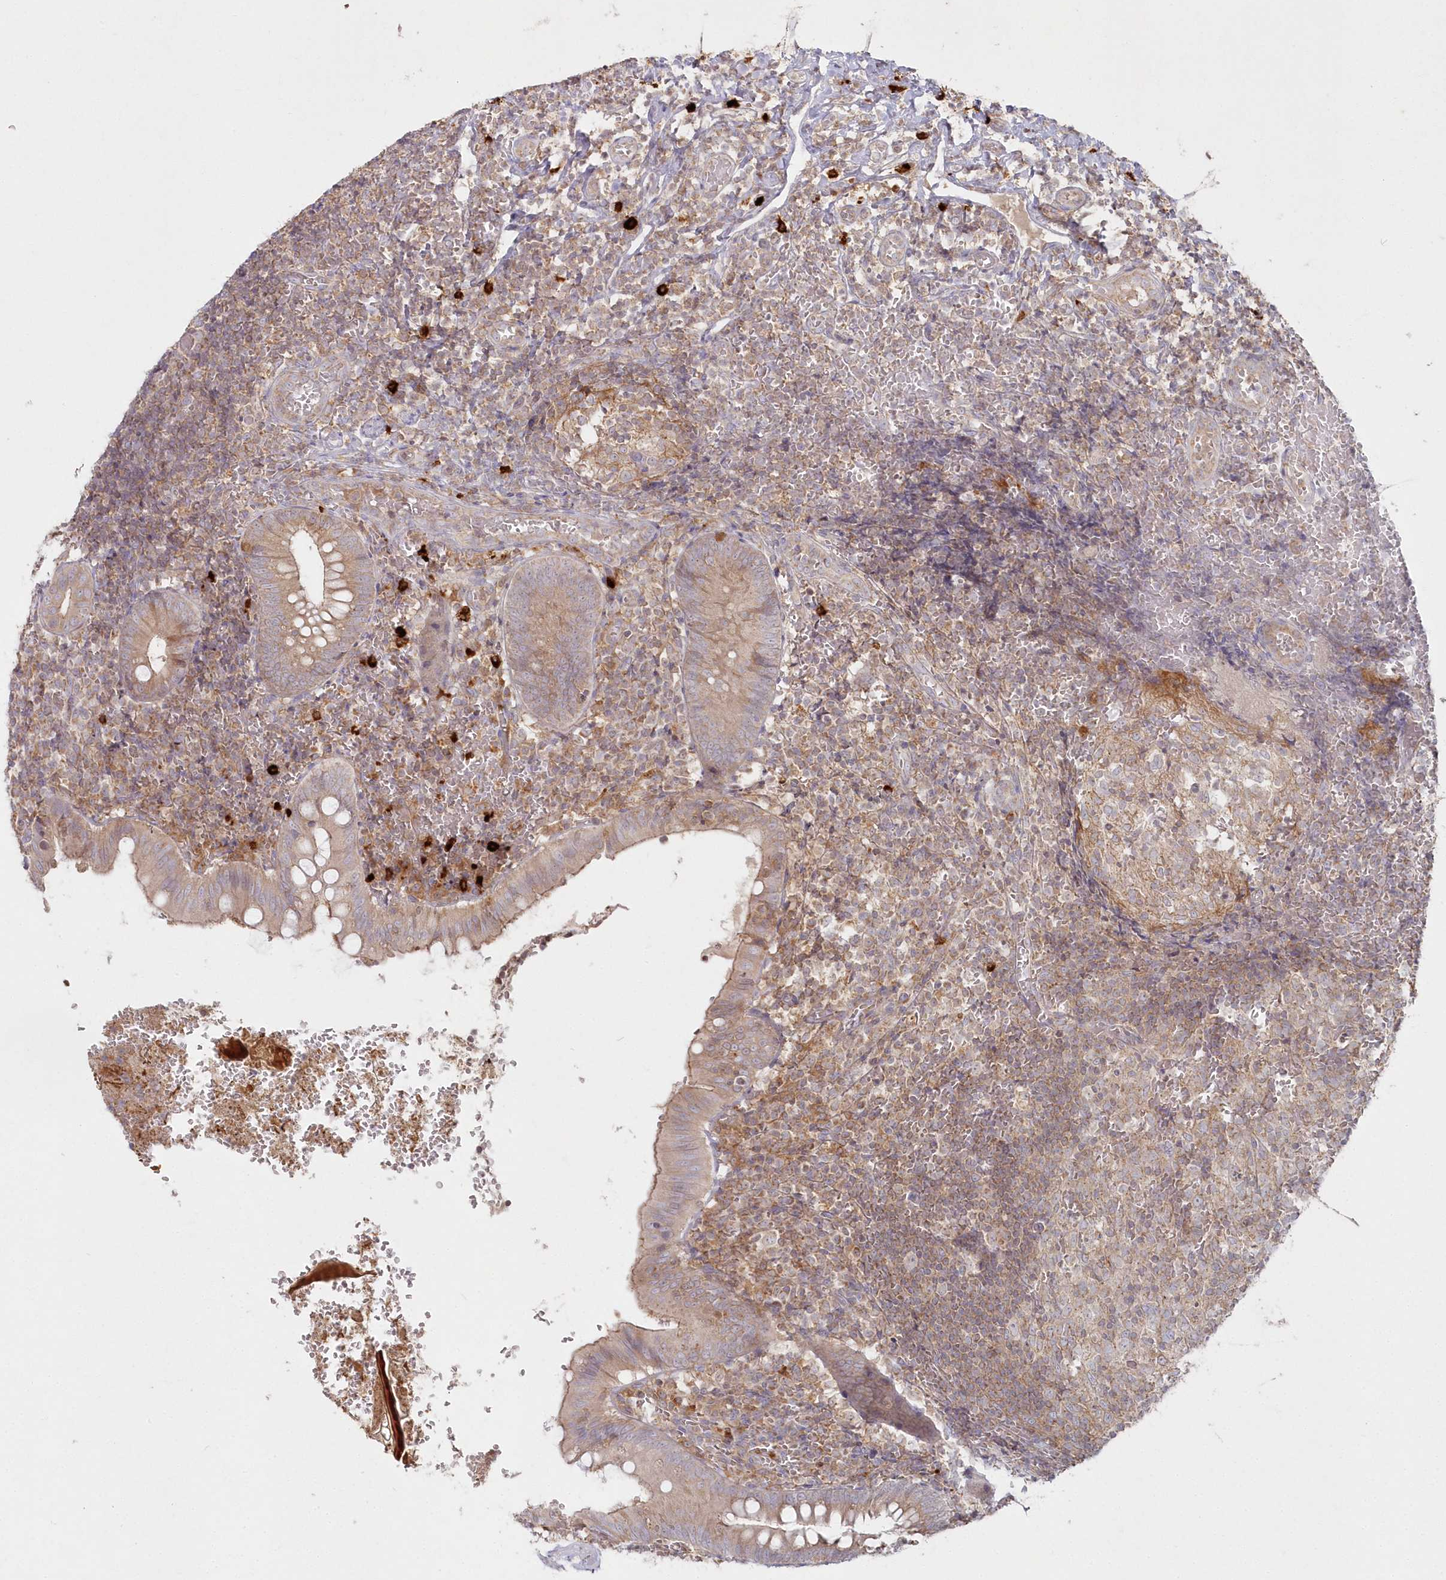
{"staining": {"intensity": "moderate", "quantity": ">75%", "location": "cytoplasmic/membranous"}, "tissue": "appendix", "cell_type": "Glandular cells", "image_type": "normal", "snomed": [{"axis": "morphology", "description": "Normal tissue, NOS"}, {"axis": "topography", "description": "Appendix"}], "caption": "About >75% of glandular cells in unremarkable appendix reveal moderate cytoplasmic/membranous protein expression as visualized by brown immunohistochemical staining.", "gene": "ARSB", "patient": {"sex": "male", "age": 8}}